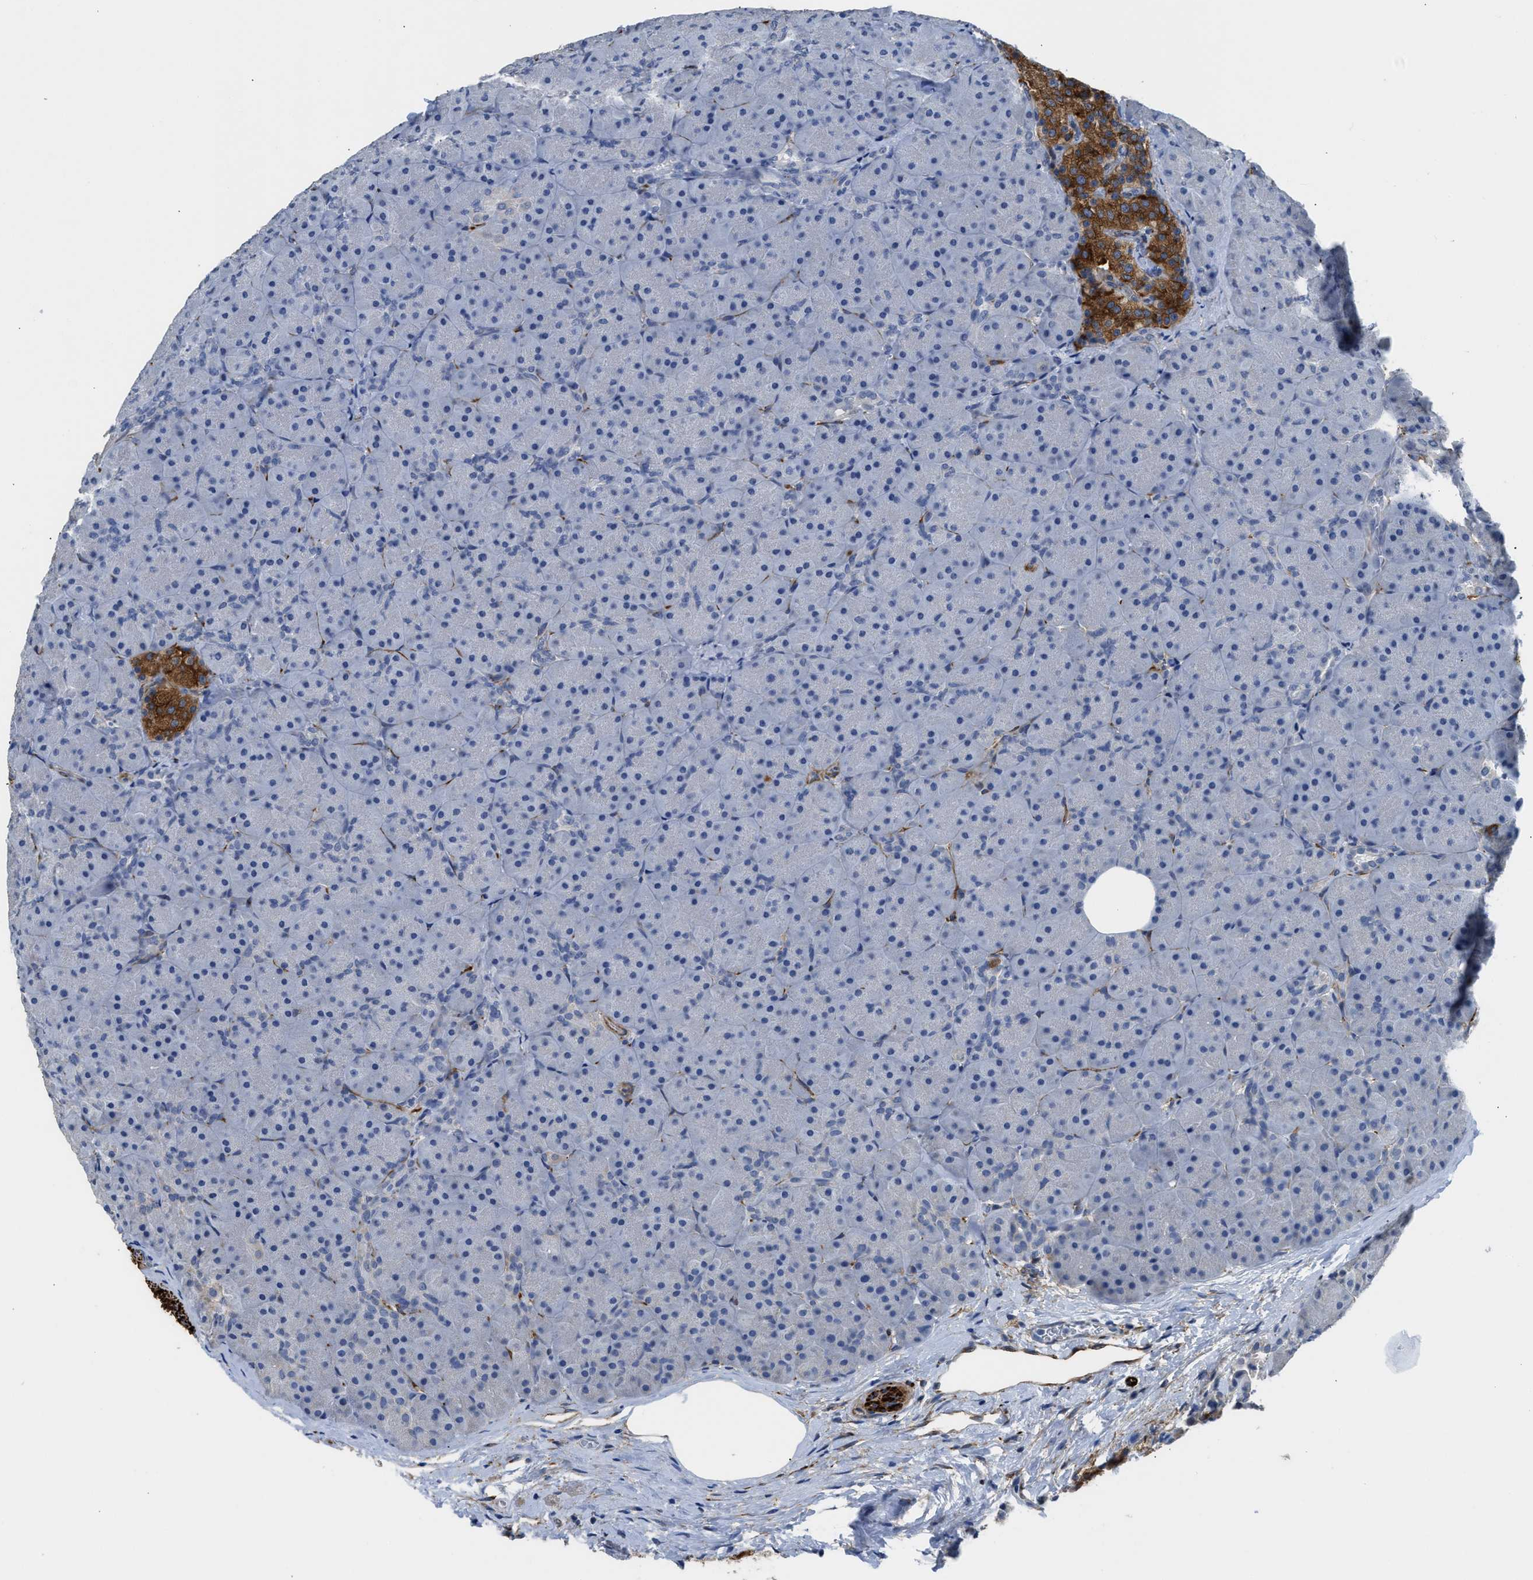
{"staining": {"intensity": "negative", "quantity": "none", "location": "none"}, "tissue": "pancreas", "cell_type": "Exocrine glandular cells", "image_type": "normal", "snomed": [{"axis": "morphology", "description": "Normal tissue, NOS"}, {"axis": "topography", "description": "Pancreas"}], "caption": "Image shows no significant protein expression in exocrine glandular cells of benign pancreas. (Immunohistochemistry (ihc), brightfield microscopy, high magnification).", "gene": "ZSWIM5", "patient": {"sex": "male", "age": 66}}